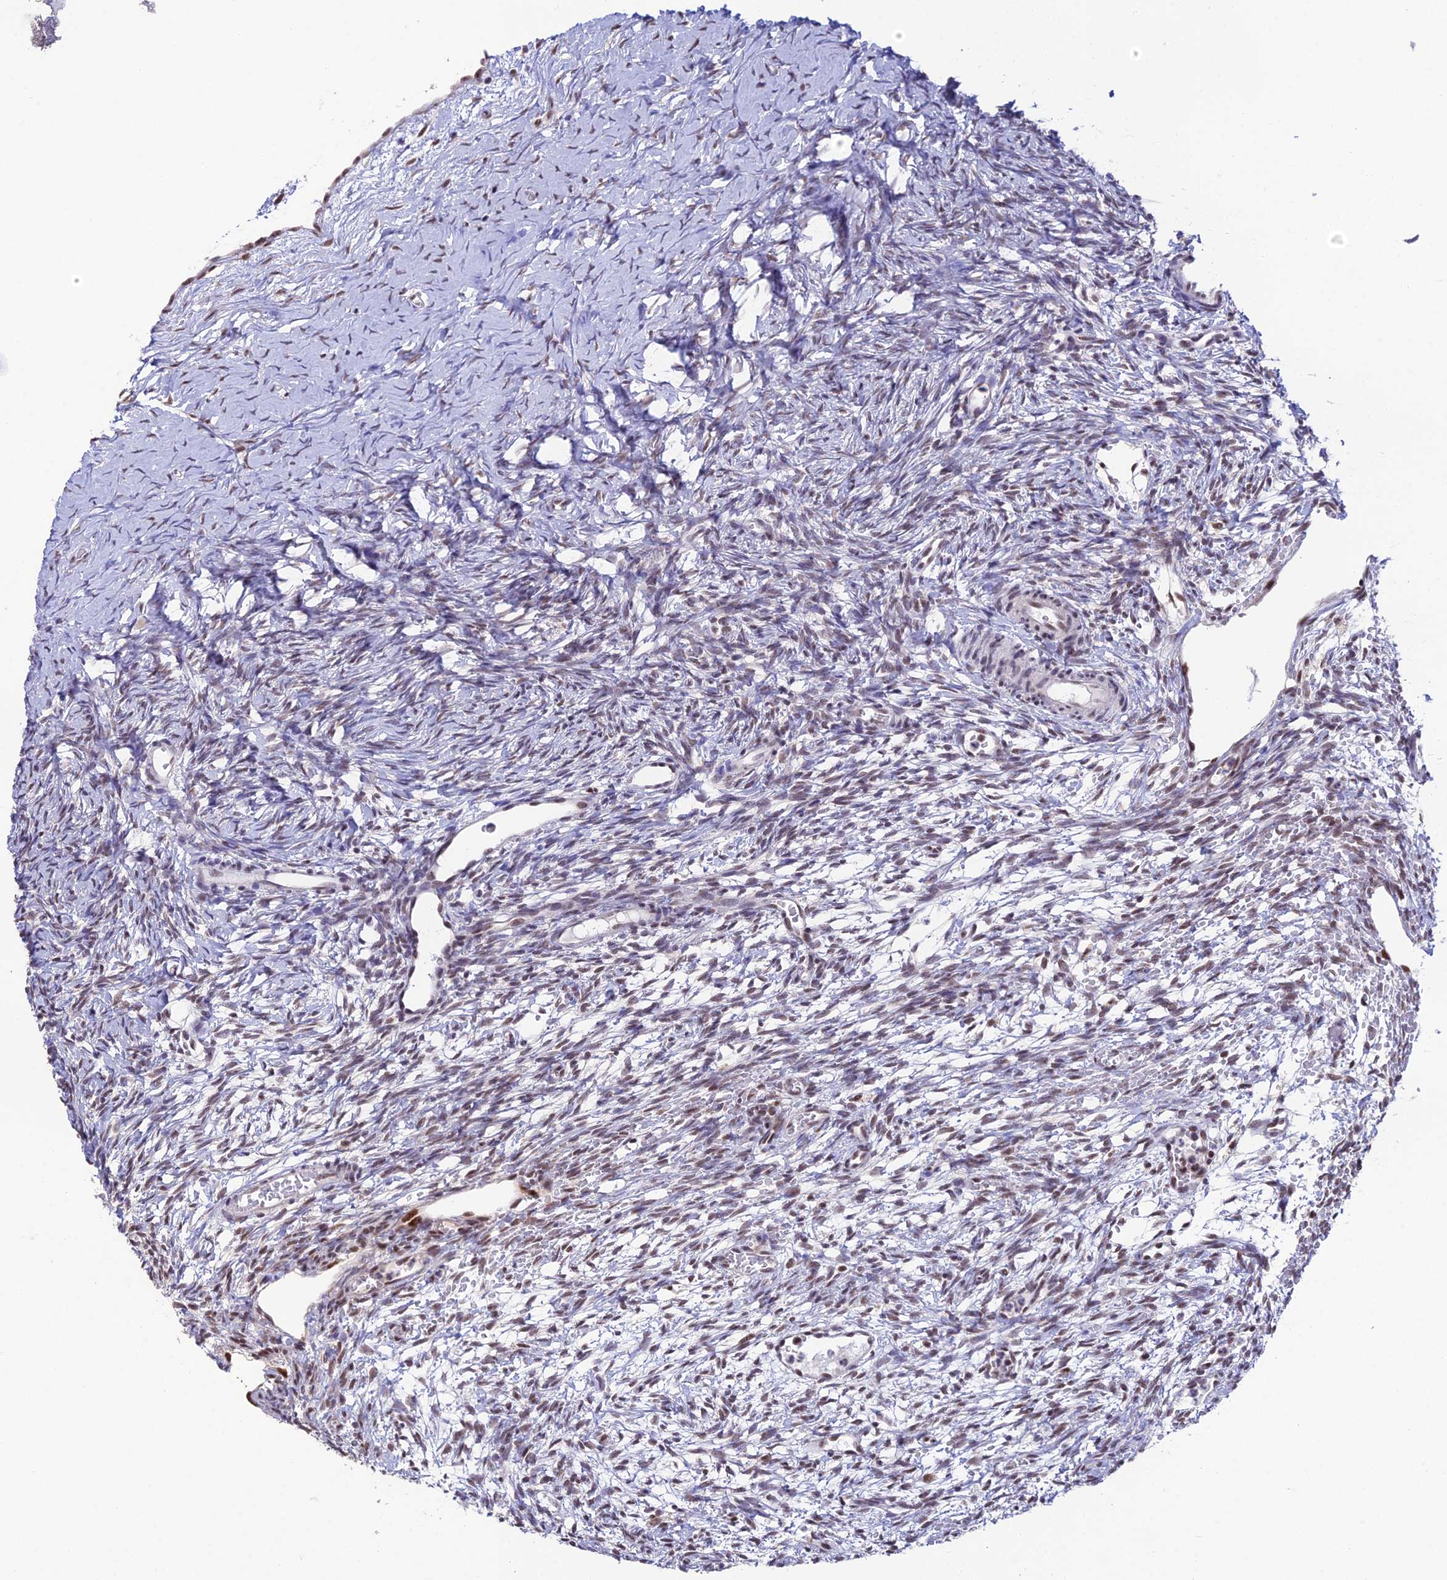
{"staining": {"intensity": "weak", "quantity": "25%-75%", "location": "nuclear"}, "tissue": "ovary", "cell_type": "Ovarian stroma cells", "image_type": "normal", "snomed": [{"axis": "morphology", "description": "Normal tissue, NOS"}, {"axis": "topography", "description": "Ovary"}], "caption": "IHC histopathology image of benign ovary: human ovary stained using IHC reveals low levels of weak protein expression localized specifically in the nuclear of ovarian stroma cells, appearing as a nuclear brown color.", "gene": "THOC7", "patient": {"sex": "female", "age": 39}}